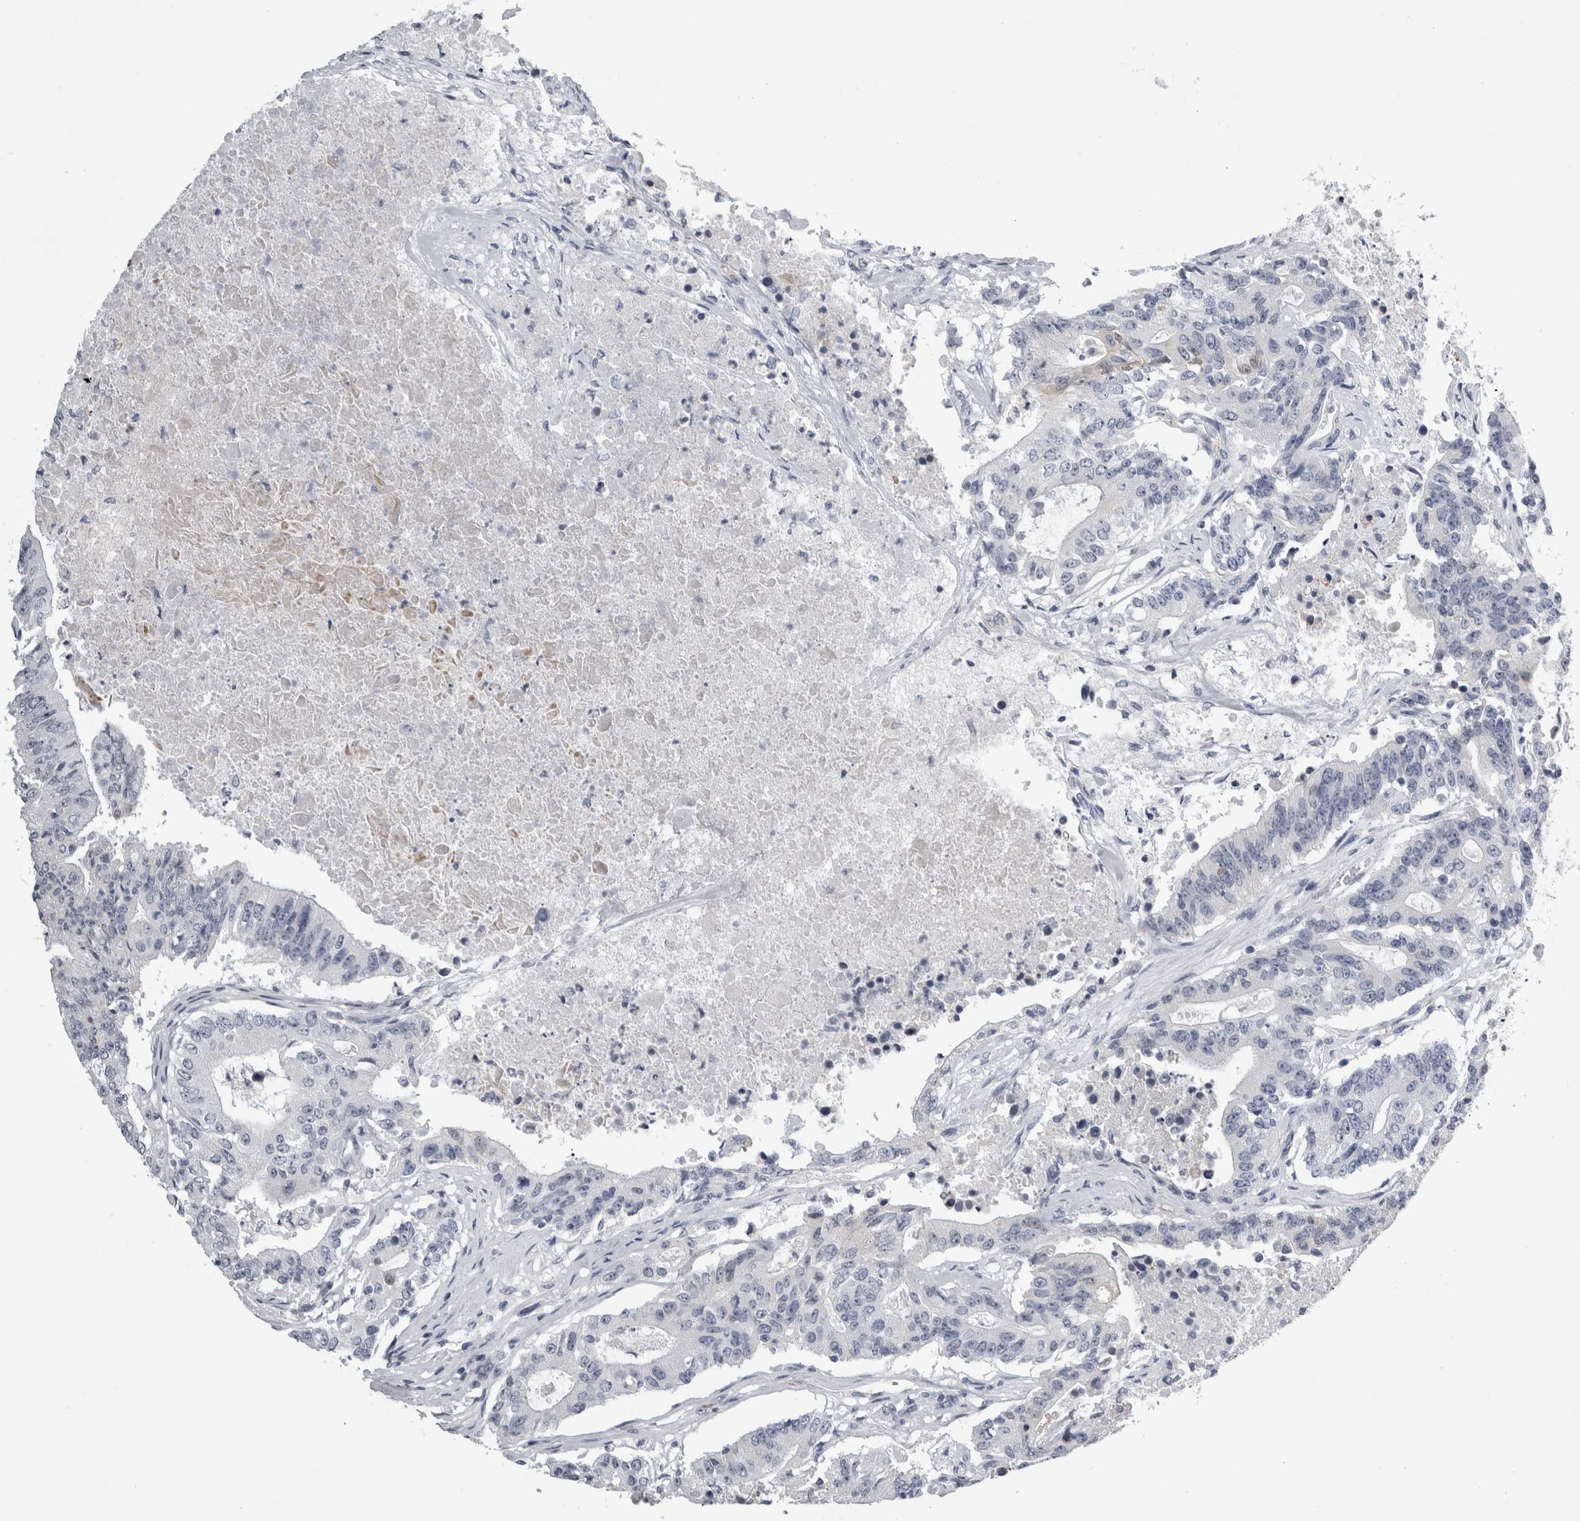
{"staining": {"intensity": "negative", "quantity": "none", "location": "none"}, "tissue": "colorectal cancer", "cell_type": "Tumor cells", "image_type": "cancer", "snomed": [{"axis": "morphology", "description": "Adenocarcinoma, NOS"}, {"axis": "topography", "description": "Colon"}], "caption": "High power microscopy micrograph of an IHC micrograph of colorectal cancer (adenocarcinoma), revealing no significant positivity in tumor cells.", "gene": "ALDH8A1", "patient": {"sex": "female", "age": 77}}